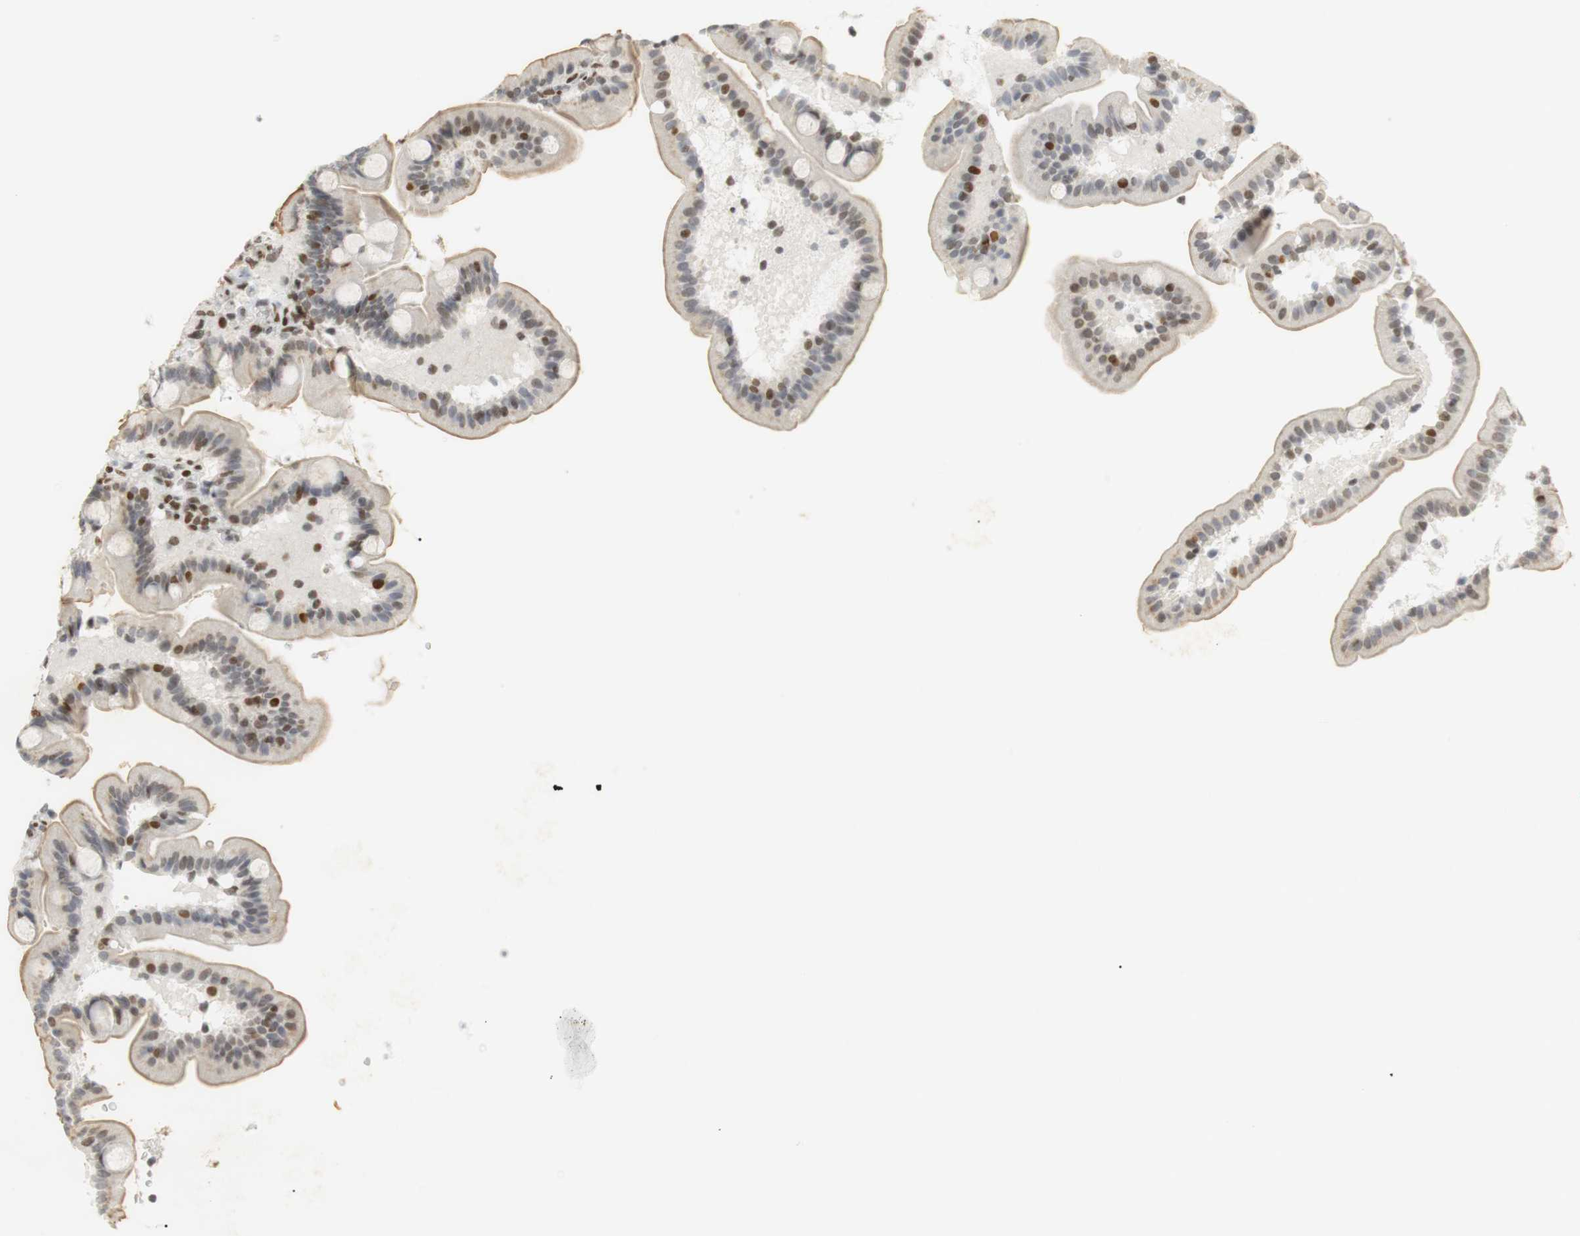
{"staining": {"intensity": "moderate", "quantity": "<25%", "location": "nuclear"}, "tissue": "duodenum", "cell_type": "Glandular cells", "image_type": "normal", "snomed": [{"axis": "morphology", "description": "Normal tissue, NOS"}, {"axis": "topography", "description": "Duodenum"}], "caption": "Immunohistochemistry photomicrograph of benign human duodenum stained for a protein (brown), which shows low levels of moderate nuclear expression in approximately <25% of glandular cells.", "gene": "BMI1", "patient": {"sex": "male", "age": 54}}